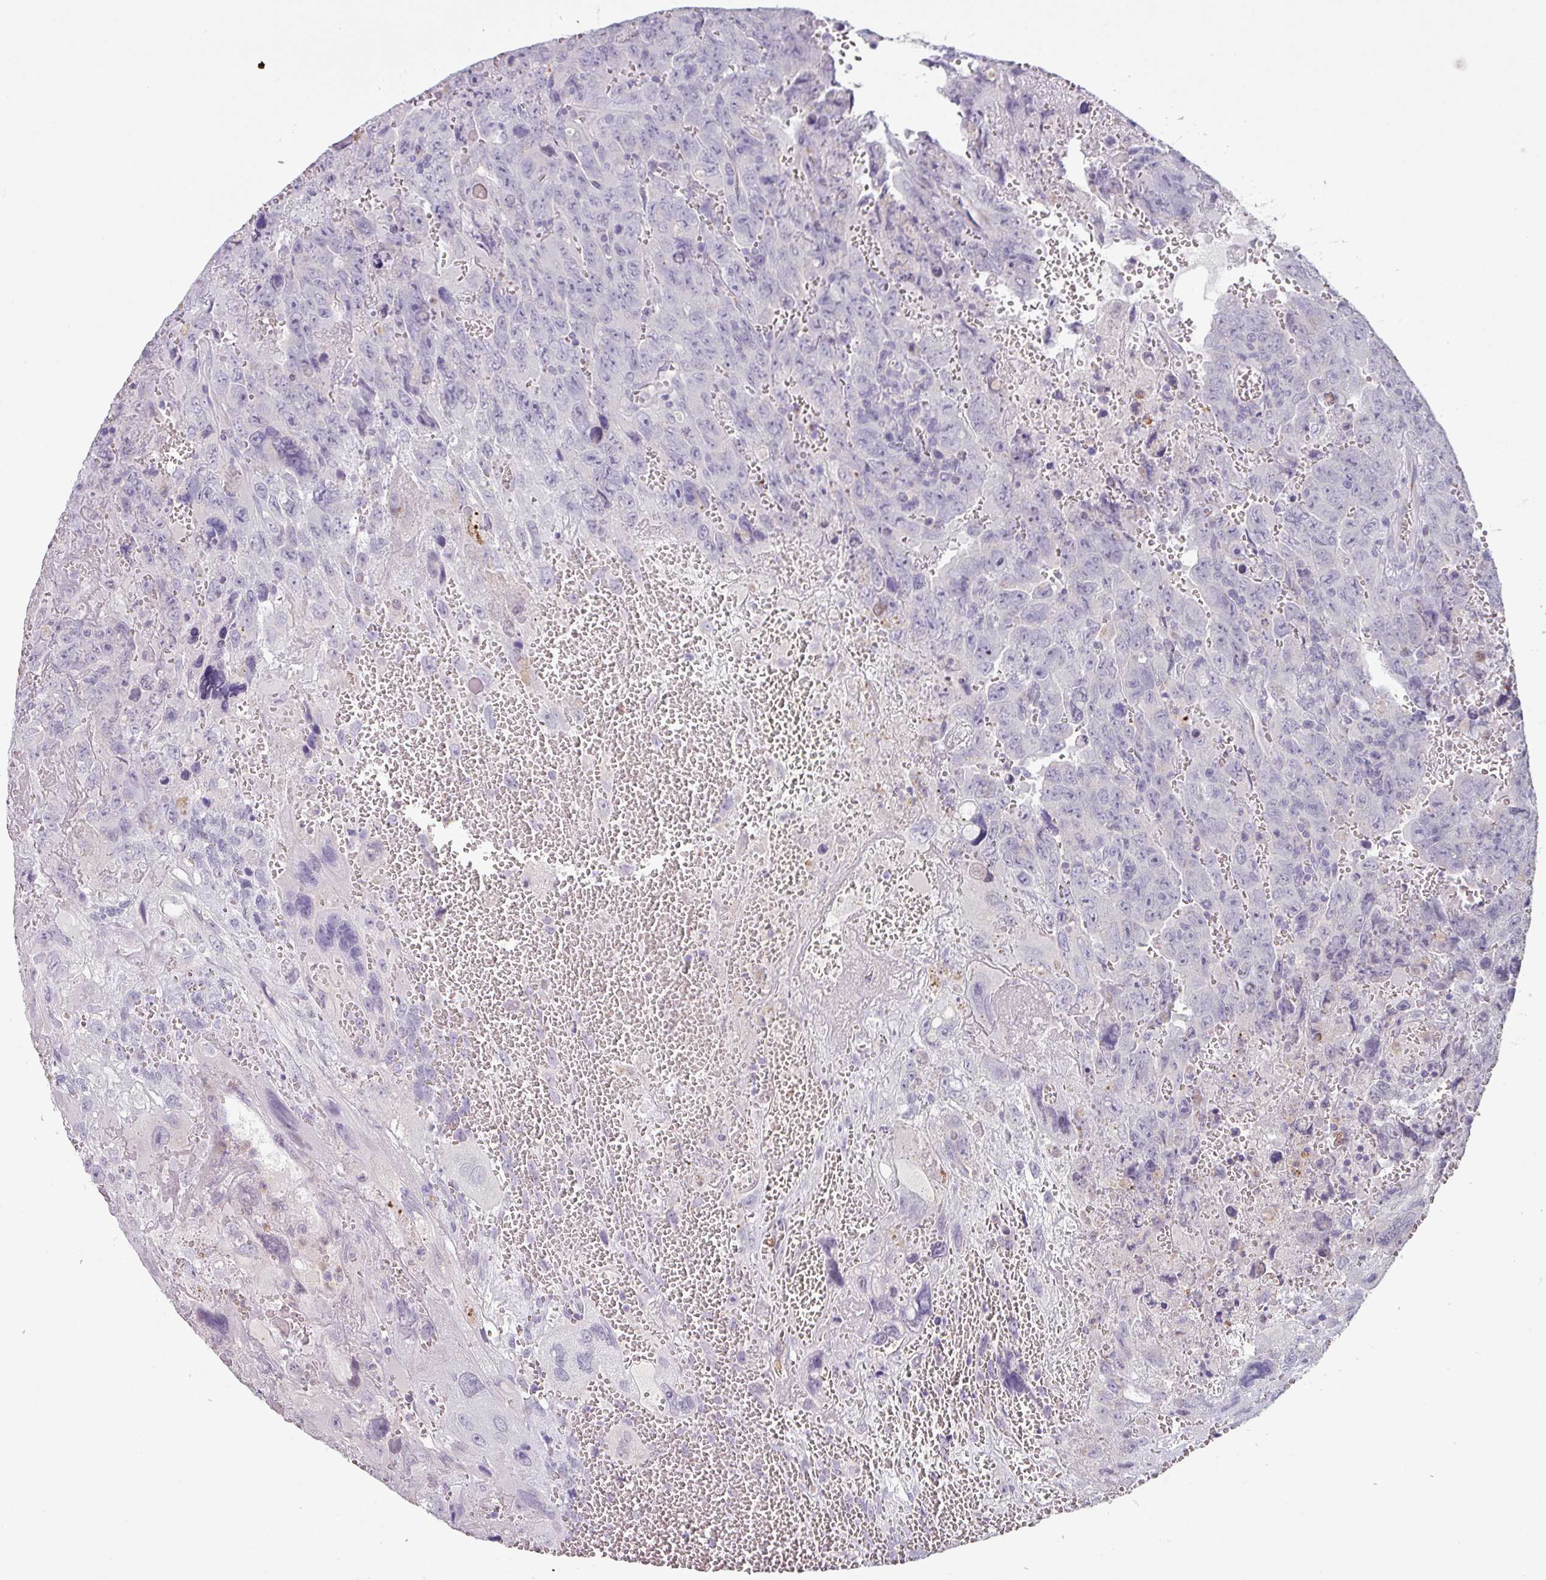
{"staining": {"intensity": "negative", "quantity": "none", "location": "none"}, "tissue": "testis cancer", "cell_type": "Tumor cells", "image_type": "cancer", "snomed": [{"axis": "morphology", "description": "Carcinoma, Embryonal, NOS"}, {"axis": "topography", "description": "Testis"}], "caption": "This is a image of immunohistochemistry staining of testis cancer (embryonal carcinoma), which shows no staining in tumor cells.", "gene": "MAGEC3", "patient": {"sex": "male", "age": 28}}